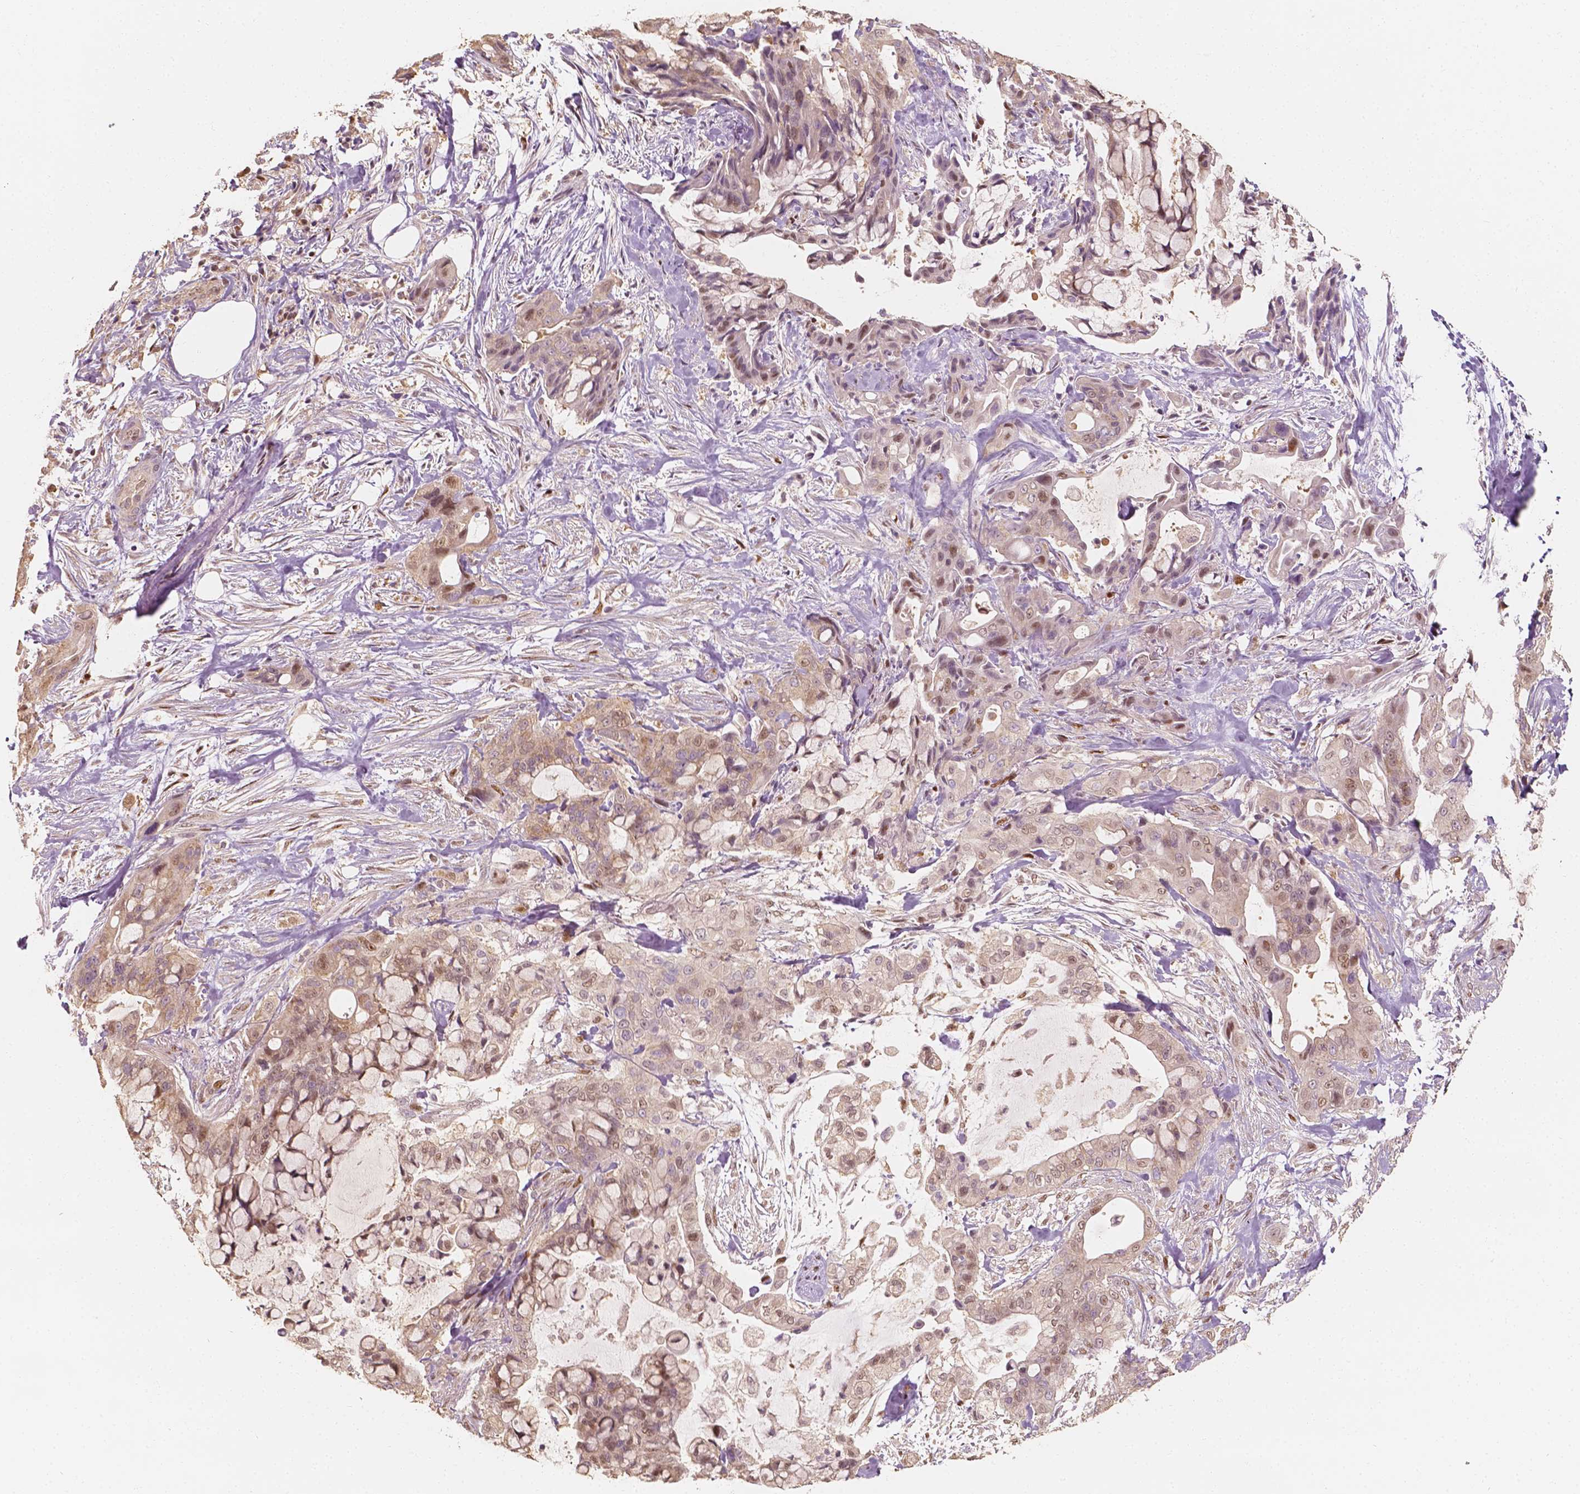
{"staining": {"intensity": "weak", "quantity": "25%-75%", "location": "cytoplasmic/membranous,nuclear"}, "tissue": "pancreatic cancer", "cell_type": "Tumor cells", "image_type": "cancer", "snomed": [{"axis": "morphology", "description": "Adenocarcinoma, NOS"}, {"axis": "topography", "description": "Pancreas"}], "caption": "Pancreatic cancer tissue exhibits weak cytoplasmic/membranous and nuclear expression in approximately 25%-75% of tumor cells, visualized by immunohistochemistry. (DAB IHC with brightfield microscopy, high magnification).", "gene": "TBC1D17", "patient": {"sex": "male", "age": 71}}